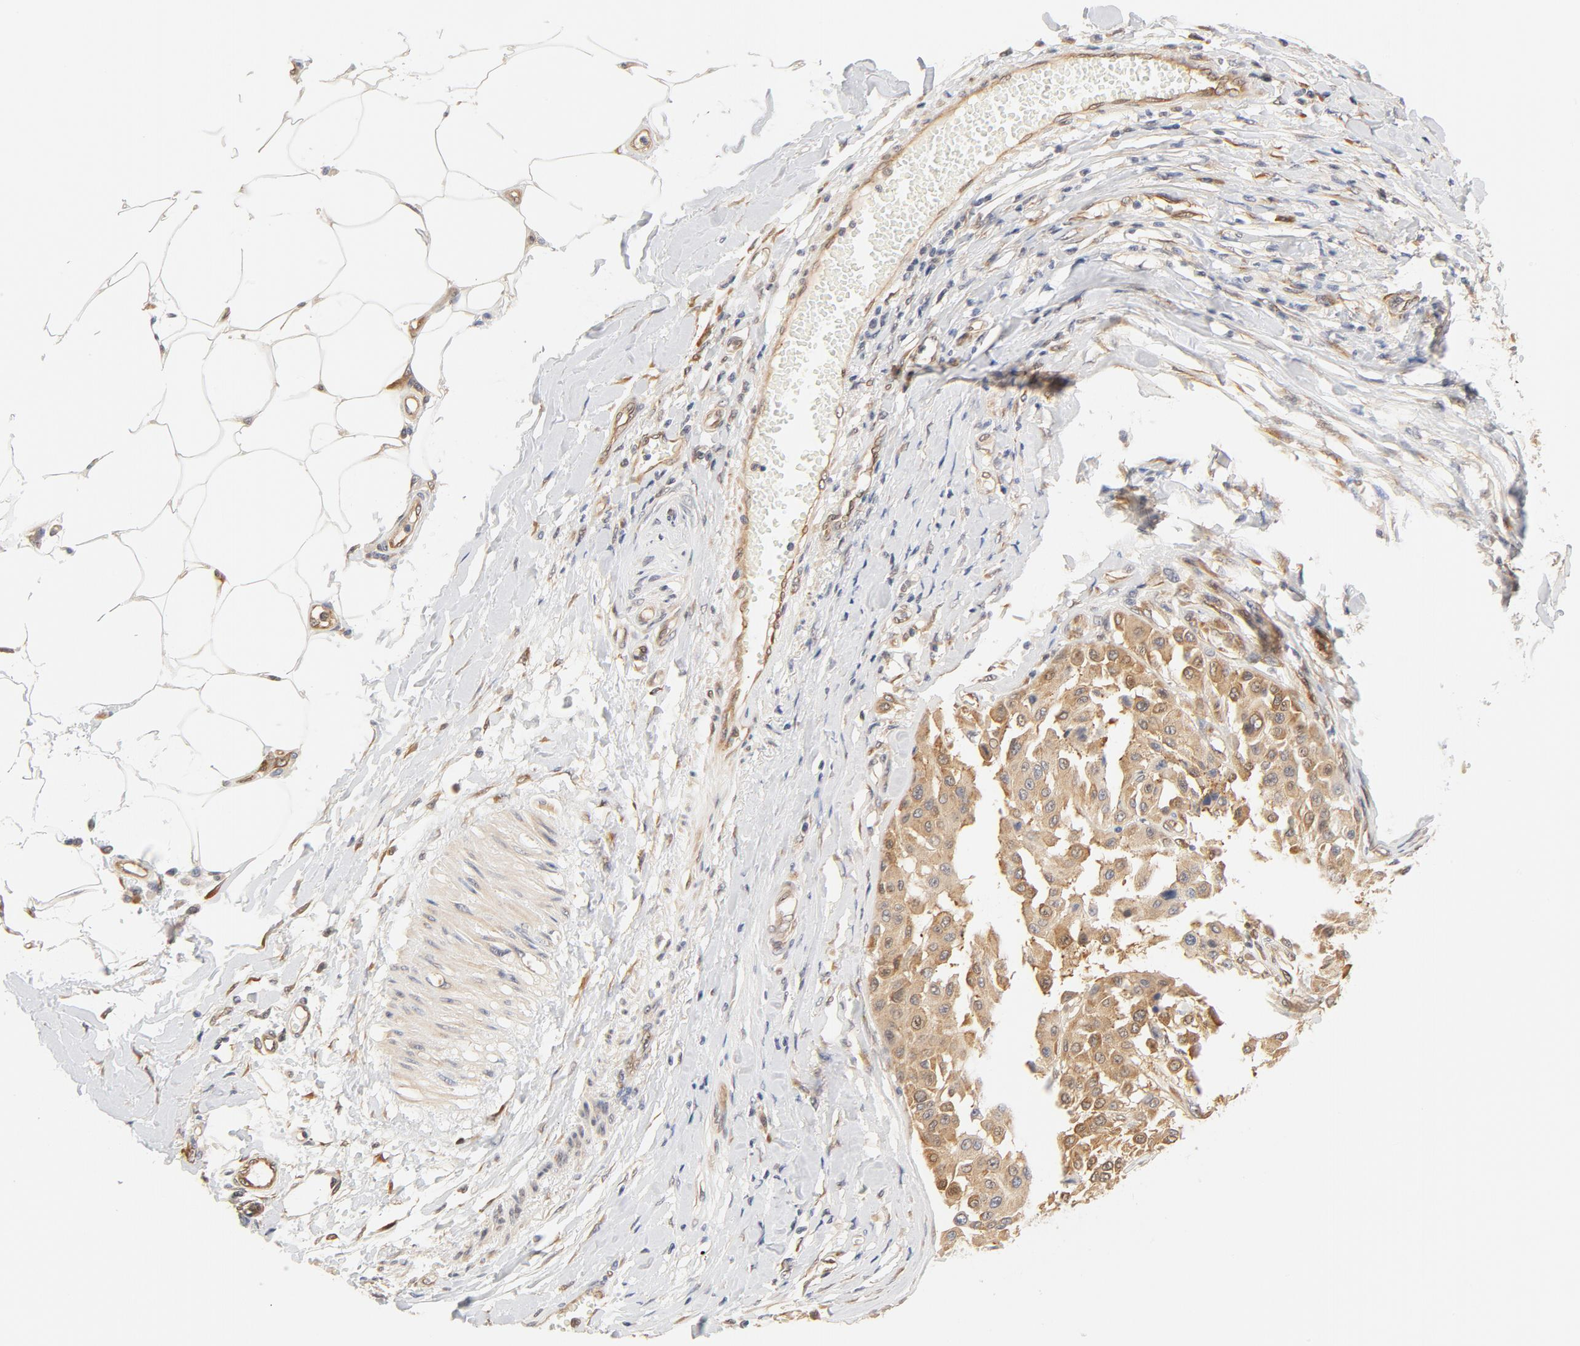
{"staining": {"intensity": "moderate", "quantity": ">75%", "location": "cytoplasmic/membranous"}, "tissue": "melanoma", "cell_type": "Tumor cells", "image_type": "cancer", "snomed": [{"axis": "morphology", "description": "Malignant melanoma, Metastatic site"}, {"axis": "topography", "description": "Soft tissue"}], "caption": "The immunohistochemical stain labels moderate cytoplasmic/membranous positivity in tumor cells of melanoma tissue. The staining was performed using DAB, with brown indicating positive protein expression. Nuclei are stained blue with hematoxylin.", "gene": "EIF4E", "patient": {"sex": "male", "age": 41}}